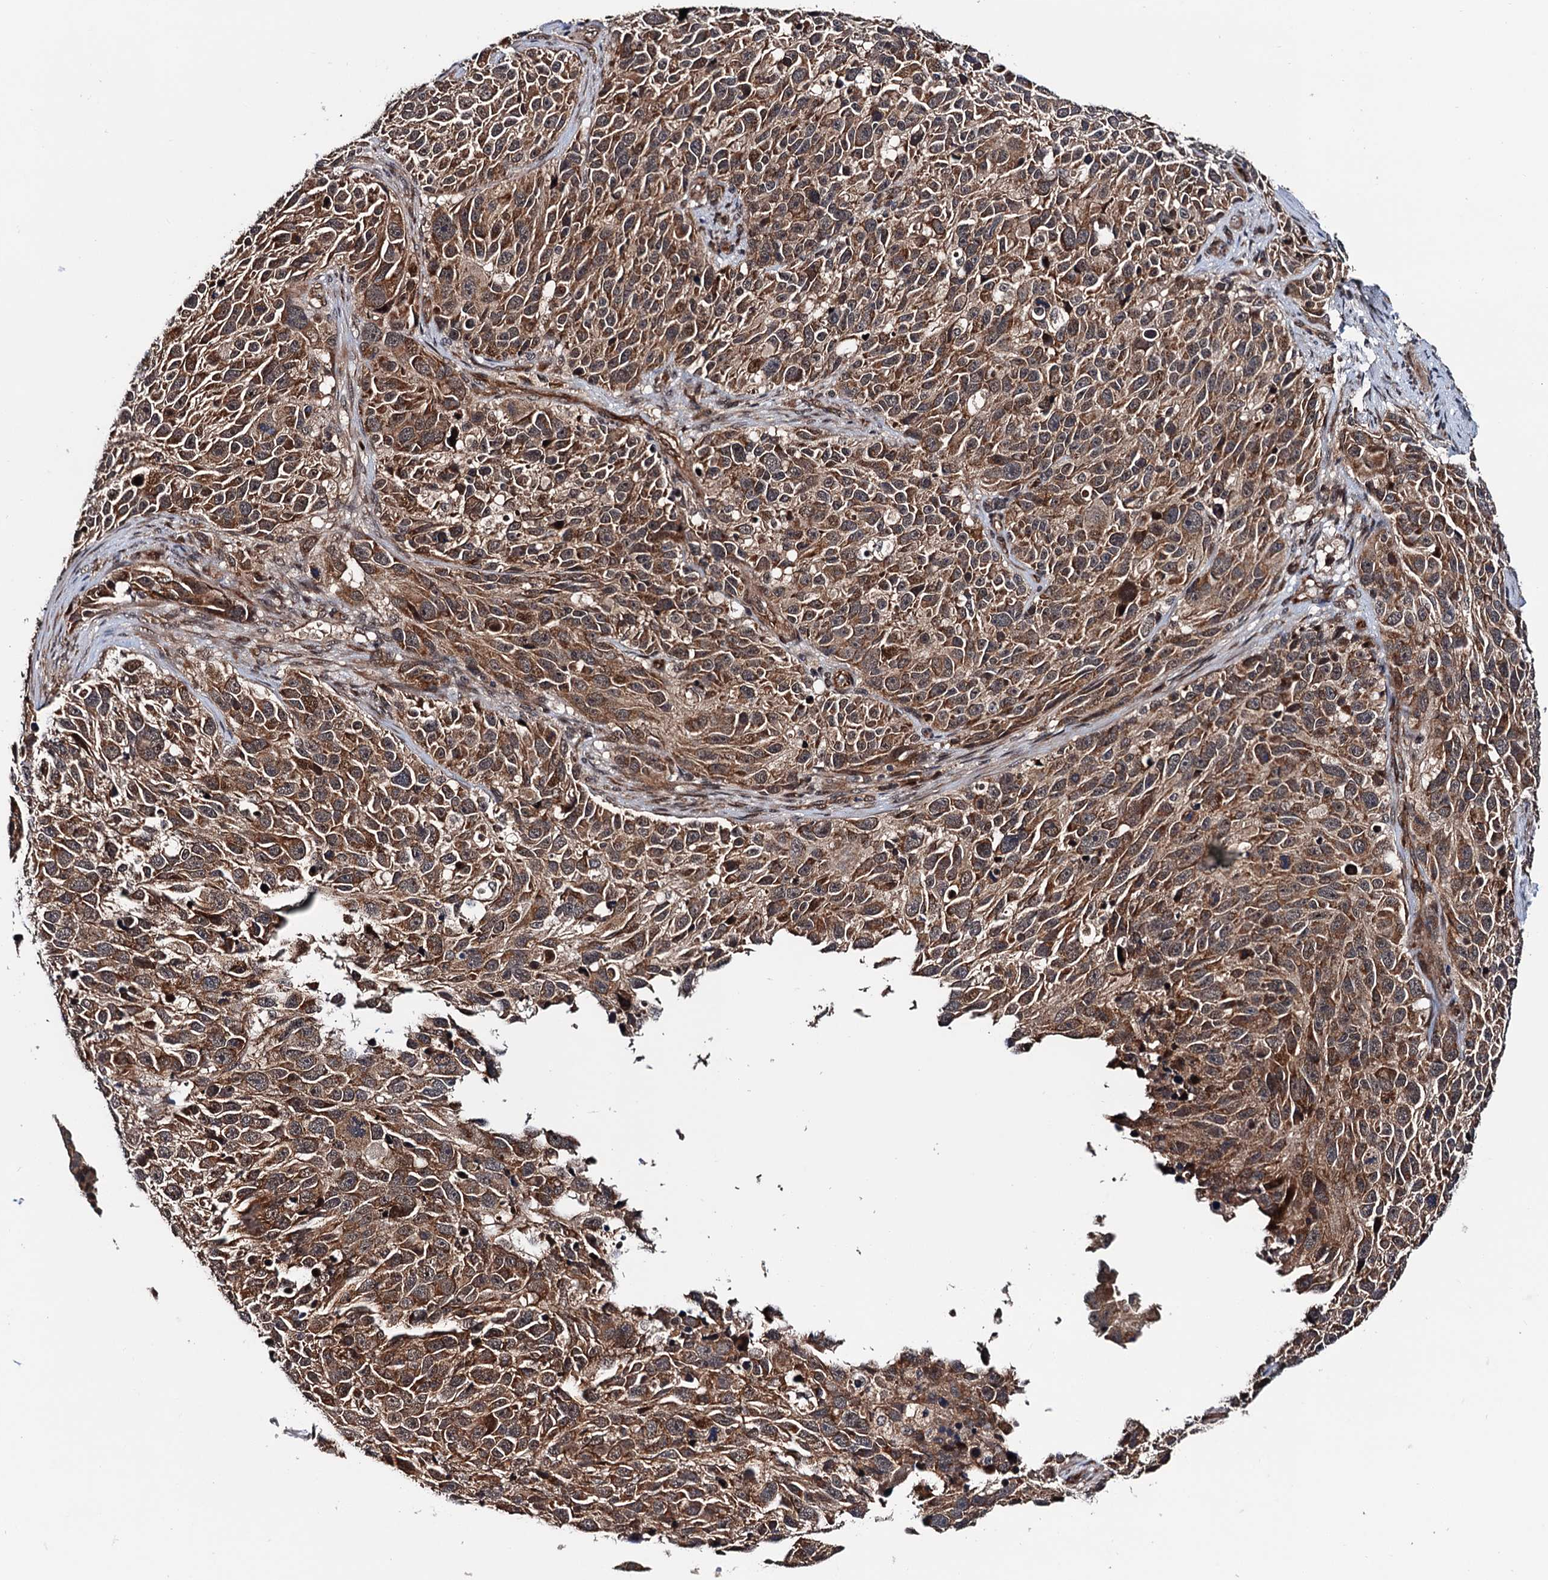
{"staining": {"intensity": "moderate", "quantity": ">75%", "location": "cytoplasmic/membranous"}, "tissue": "melanoma", "cell_type": "Tumor cells", "image_type": "cancer", "snomed": [{"axis": "morphology", "description": "Malignant melanoma, NOS"}, {"axis": "topography", "description": "Skin"}], "caption": "Malignant melanoma stained with a brown dye shows moderate cytoplasmic/membranous positive positivity in approximately >75% of tumor cells.", "gene": "NAA16", "patient": {"sex": "male", "age": 84}}